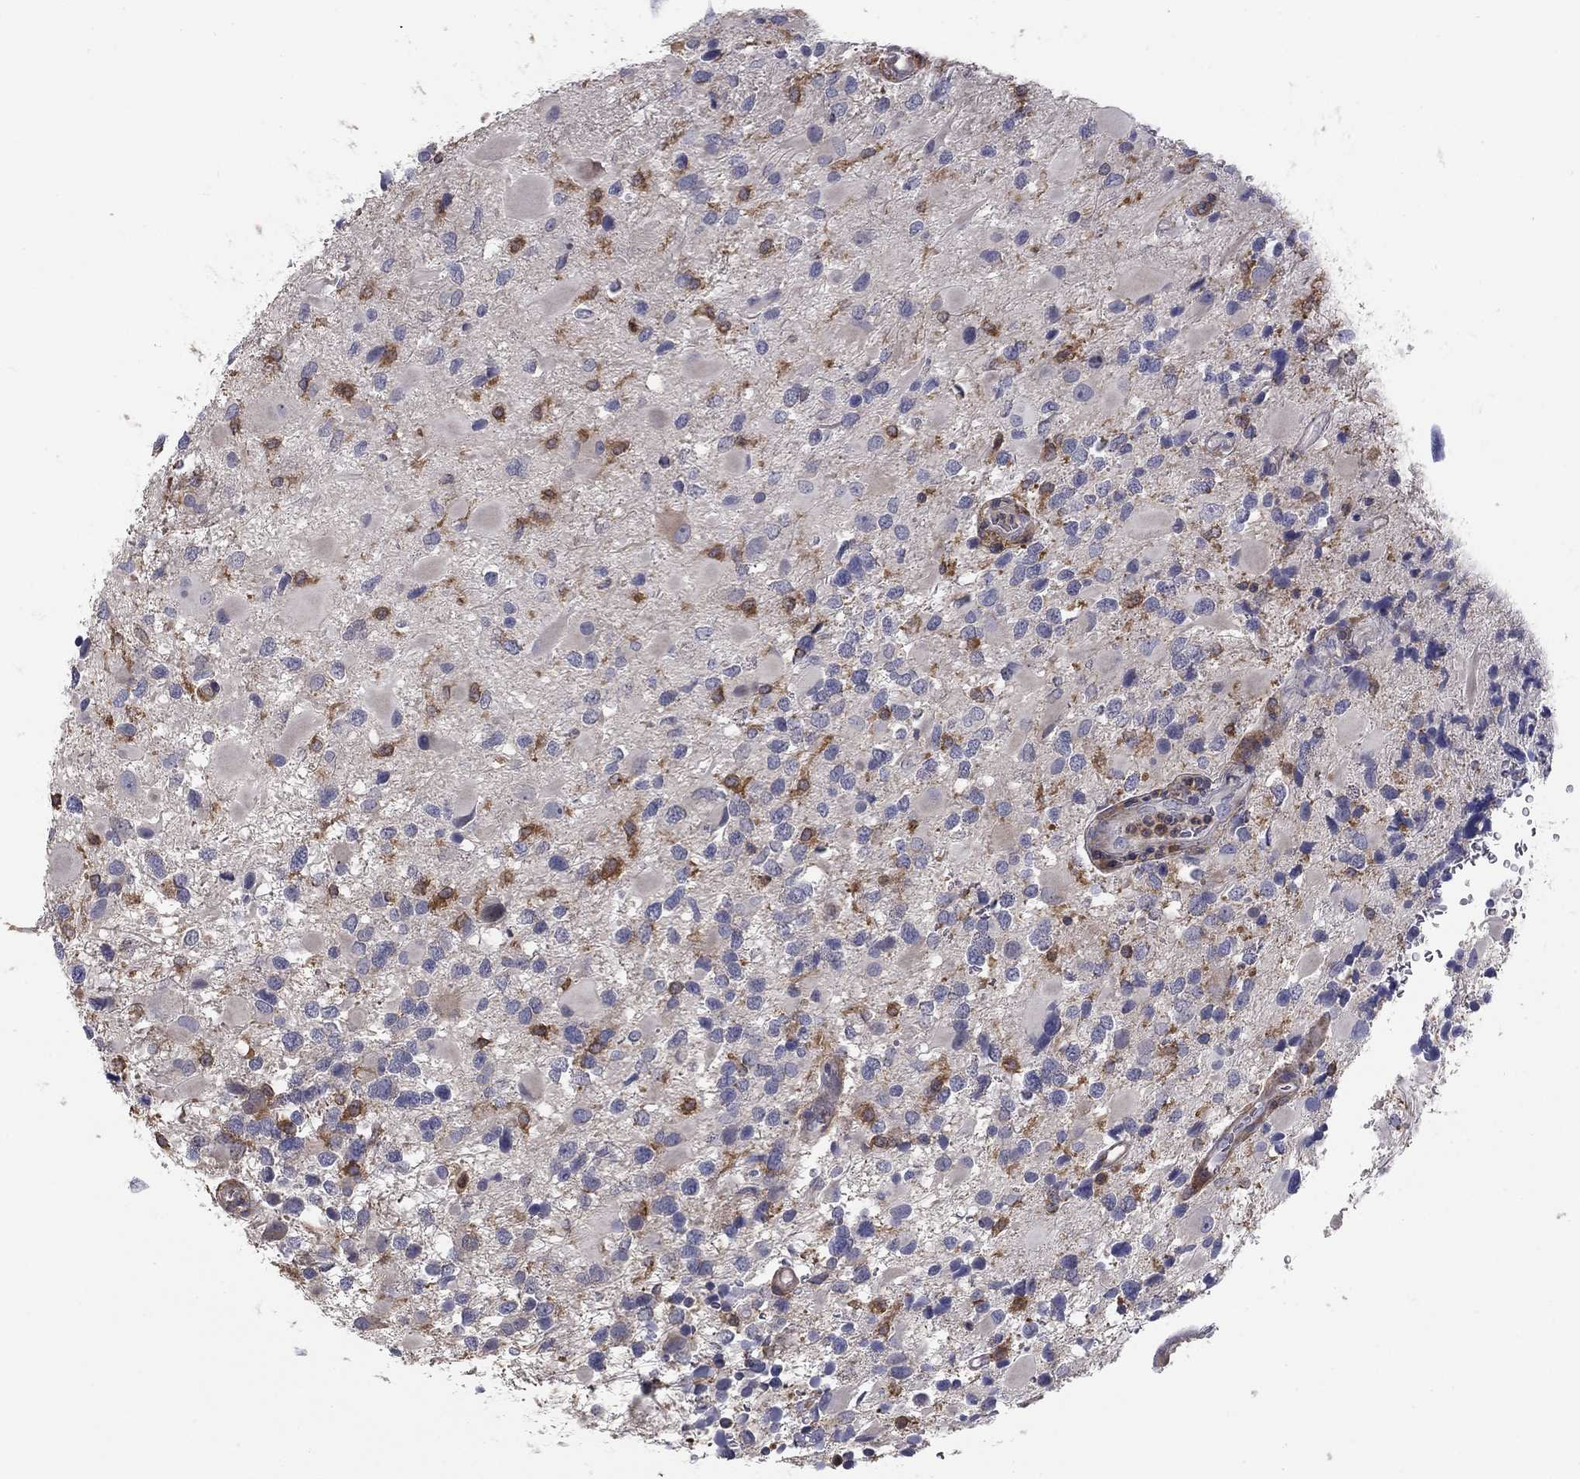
{"staining": {"intensity": "negative", "quantity": "none", "location": "none"}, "tissue": "glioma", "cell_type": "Tumor cells", "image_type": "cancer", "snomed": [{"axis": "morphology", "description": "Glioma, malignant, Low grade"}, {"axis": "topography", "description": "Brain"}], "caption": "This is an IHC micrograph of human glioma. There is no staining in tumor cells.", "gene": "PLCB2", "patient": {"sex": "female", "age": 32}}